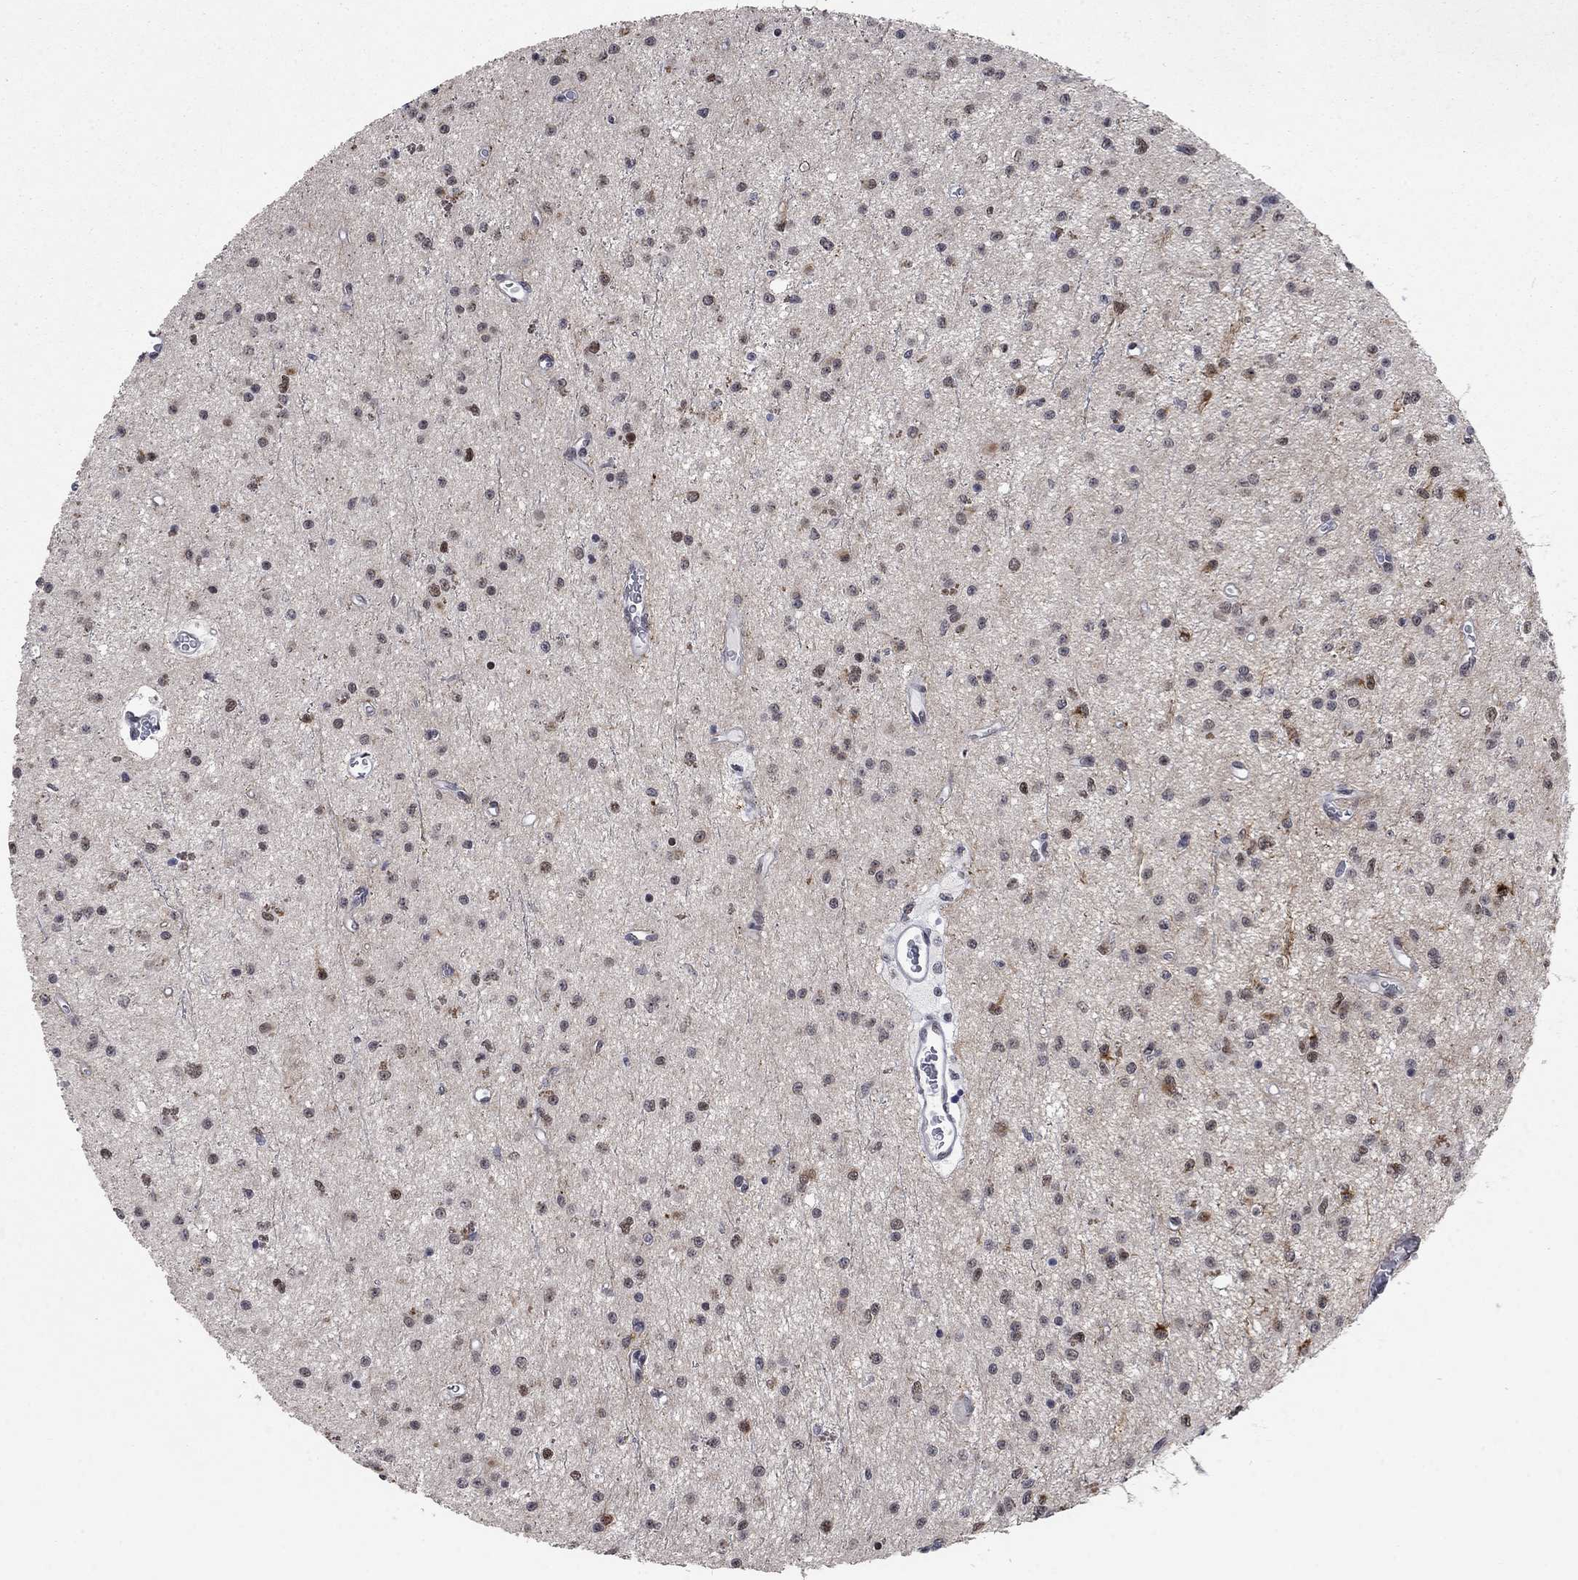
{"staining": {"intensity": "moderate", "quantity": "<25%", "location": "nuclear"}, "tissue": "glioma", "cell_type": "Tumor cells", "image_type": "cancer", "snomed": [{"axis": "morphology", "description": "Glioma, malignant, Low grade"}, {"axis": "topography", "description": "Brain"}], "caption": "The immunohistochemical stain highlights moderate nuclear expression in tumor cells of malignant low-grade glioma tissue.", "gene": "HCFC1", "patient": {"sex": "female", "age": 45}}